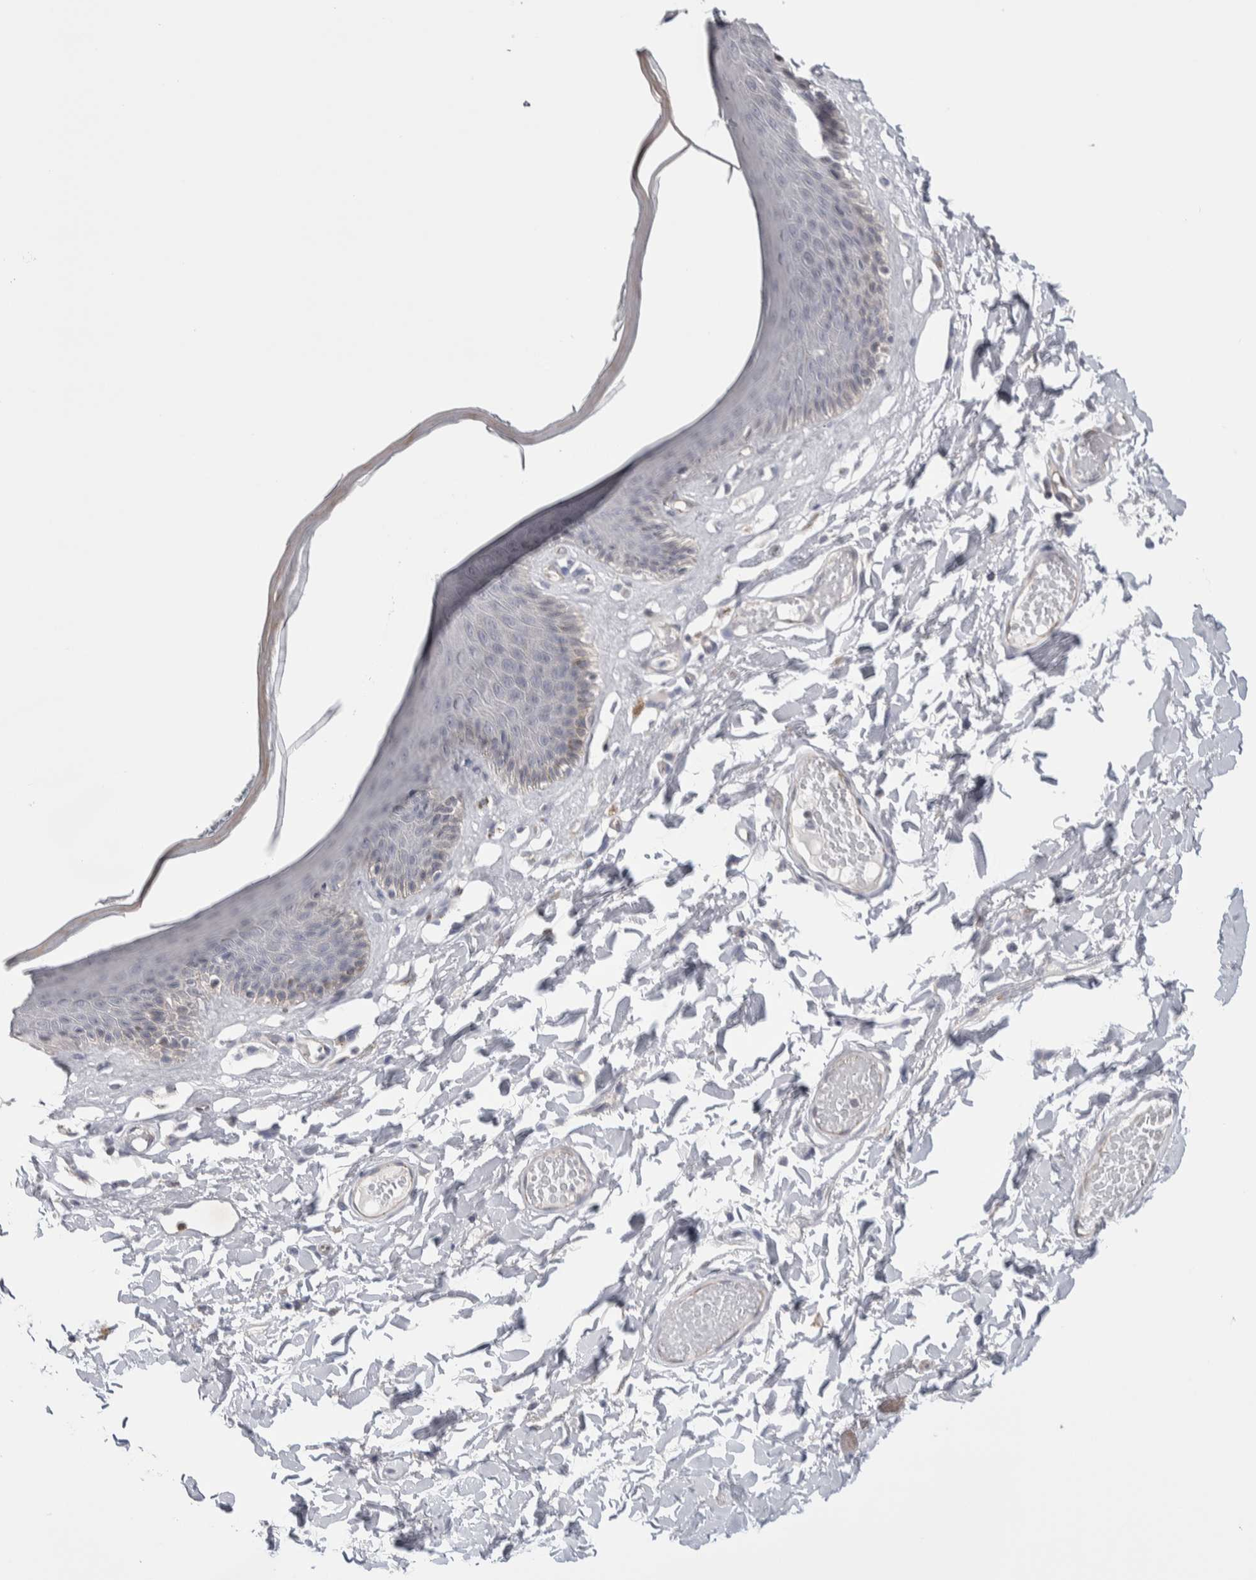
{"staining": {"intensity": "weak", "quantity": "<25%", "location": "cytoplasmic/membranous"}, "tissue": "skin", "cell_type": "Epidermal cells", "image_type": "normal", "snomed": [{"axis": "morphology", "description": "Normal tissue, NOS"}, {"axis": "topography", "description": "Vulva"}], "caption": "Epidermal cells show no significant positivity in unremarkable skin.", "gene": "ZBTB49", "patient": {"sex": "female", "age": 73}}